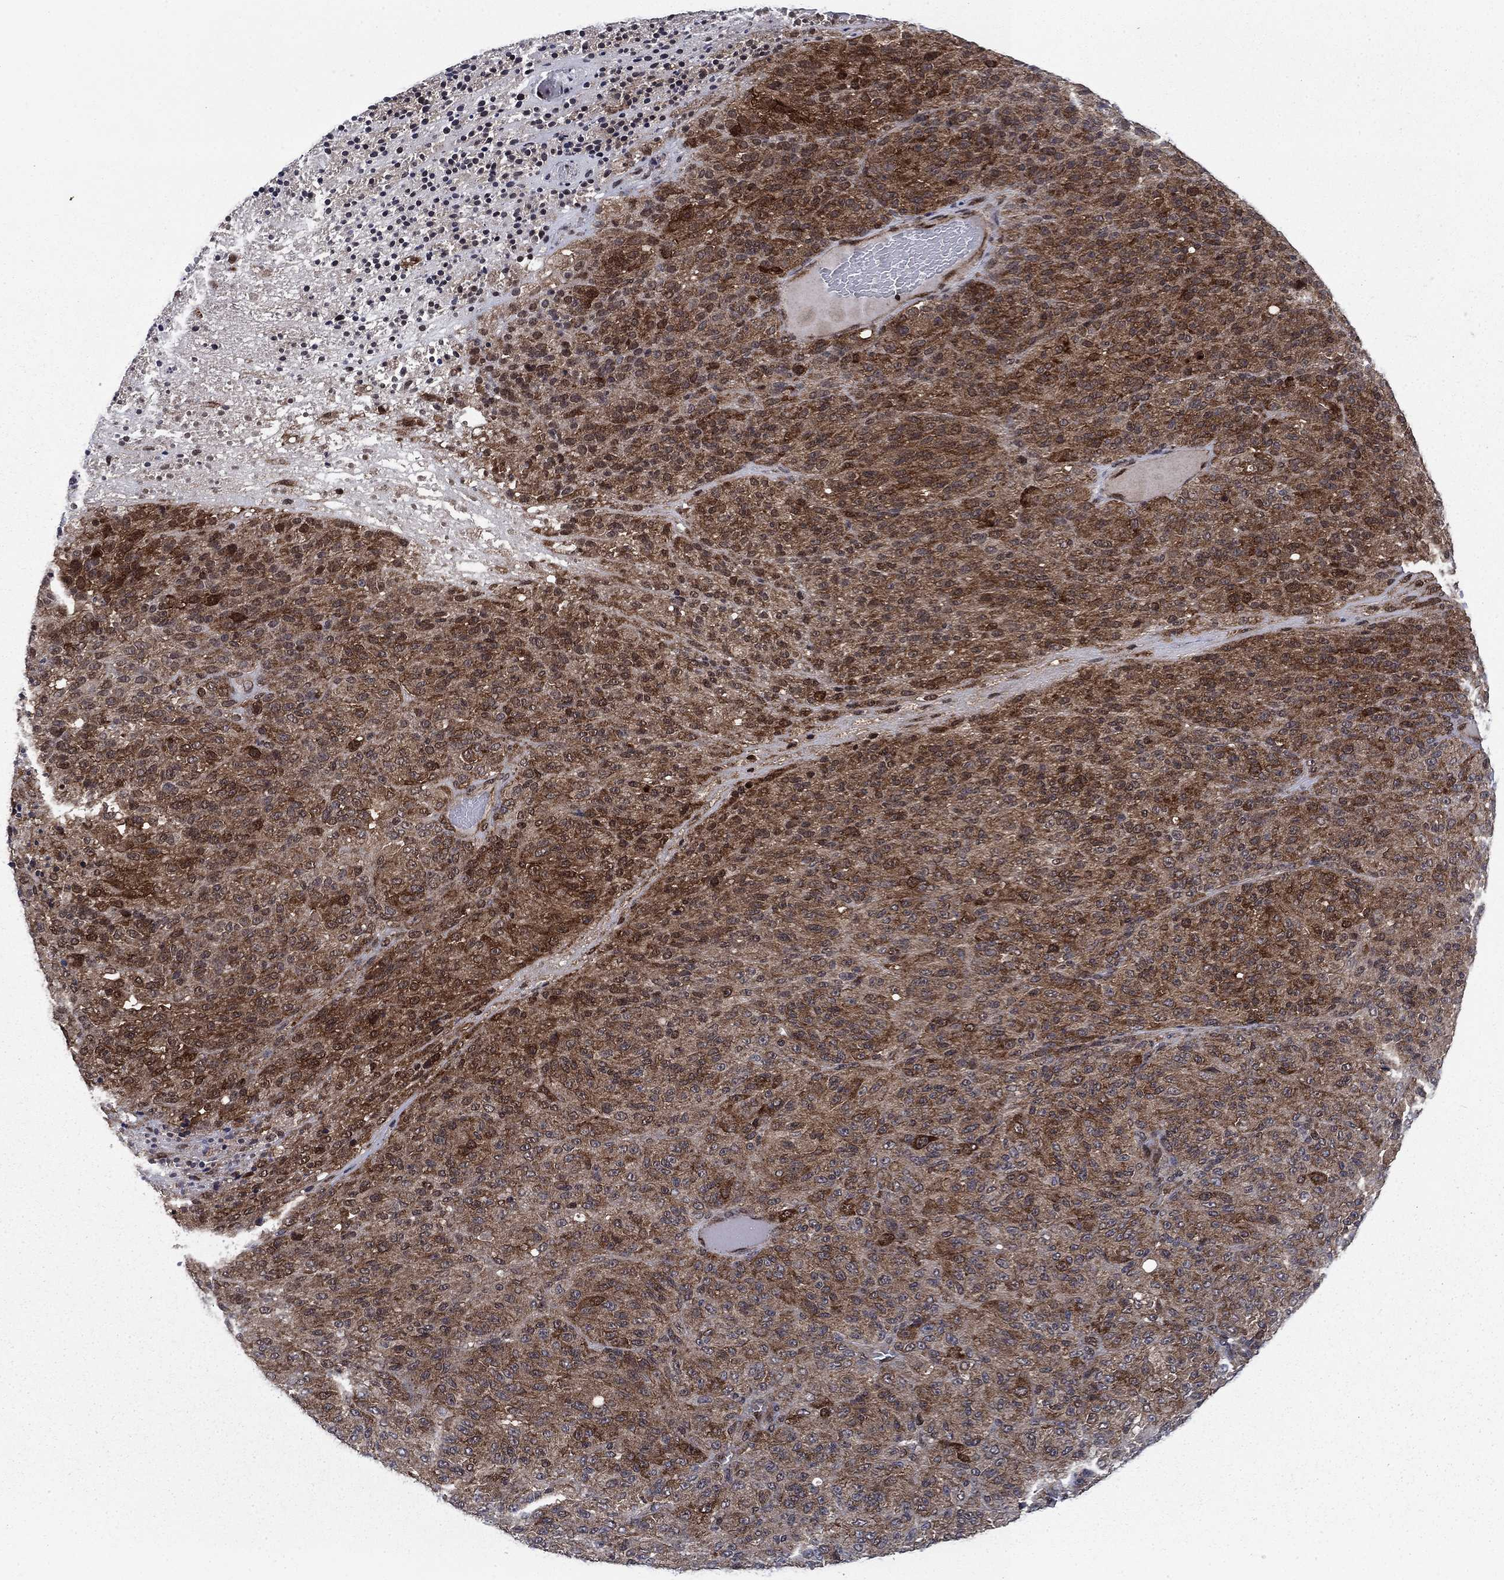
{"staining": {"intensity": "moderate", "quantity": "25%-75%", "location": "cytoplasmic/membranous"}, "tissue": "melanoma", "cell_type": "Tumor cells", "image_type": "cancer", "snomed": [{"axis": "morphology", "description": "Malignant melanoma, Metastatic site"}, {"axis": "topography", "description": "Brain"}], "caption": "A brown stain highlights moderate cytoplasmic/membranous expression of a protein in melanoma tumor cells.", "gene": "DNAJA1", "patient": {"sex": "female", "age": 56}}